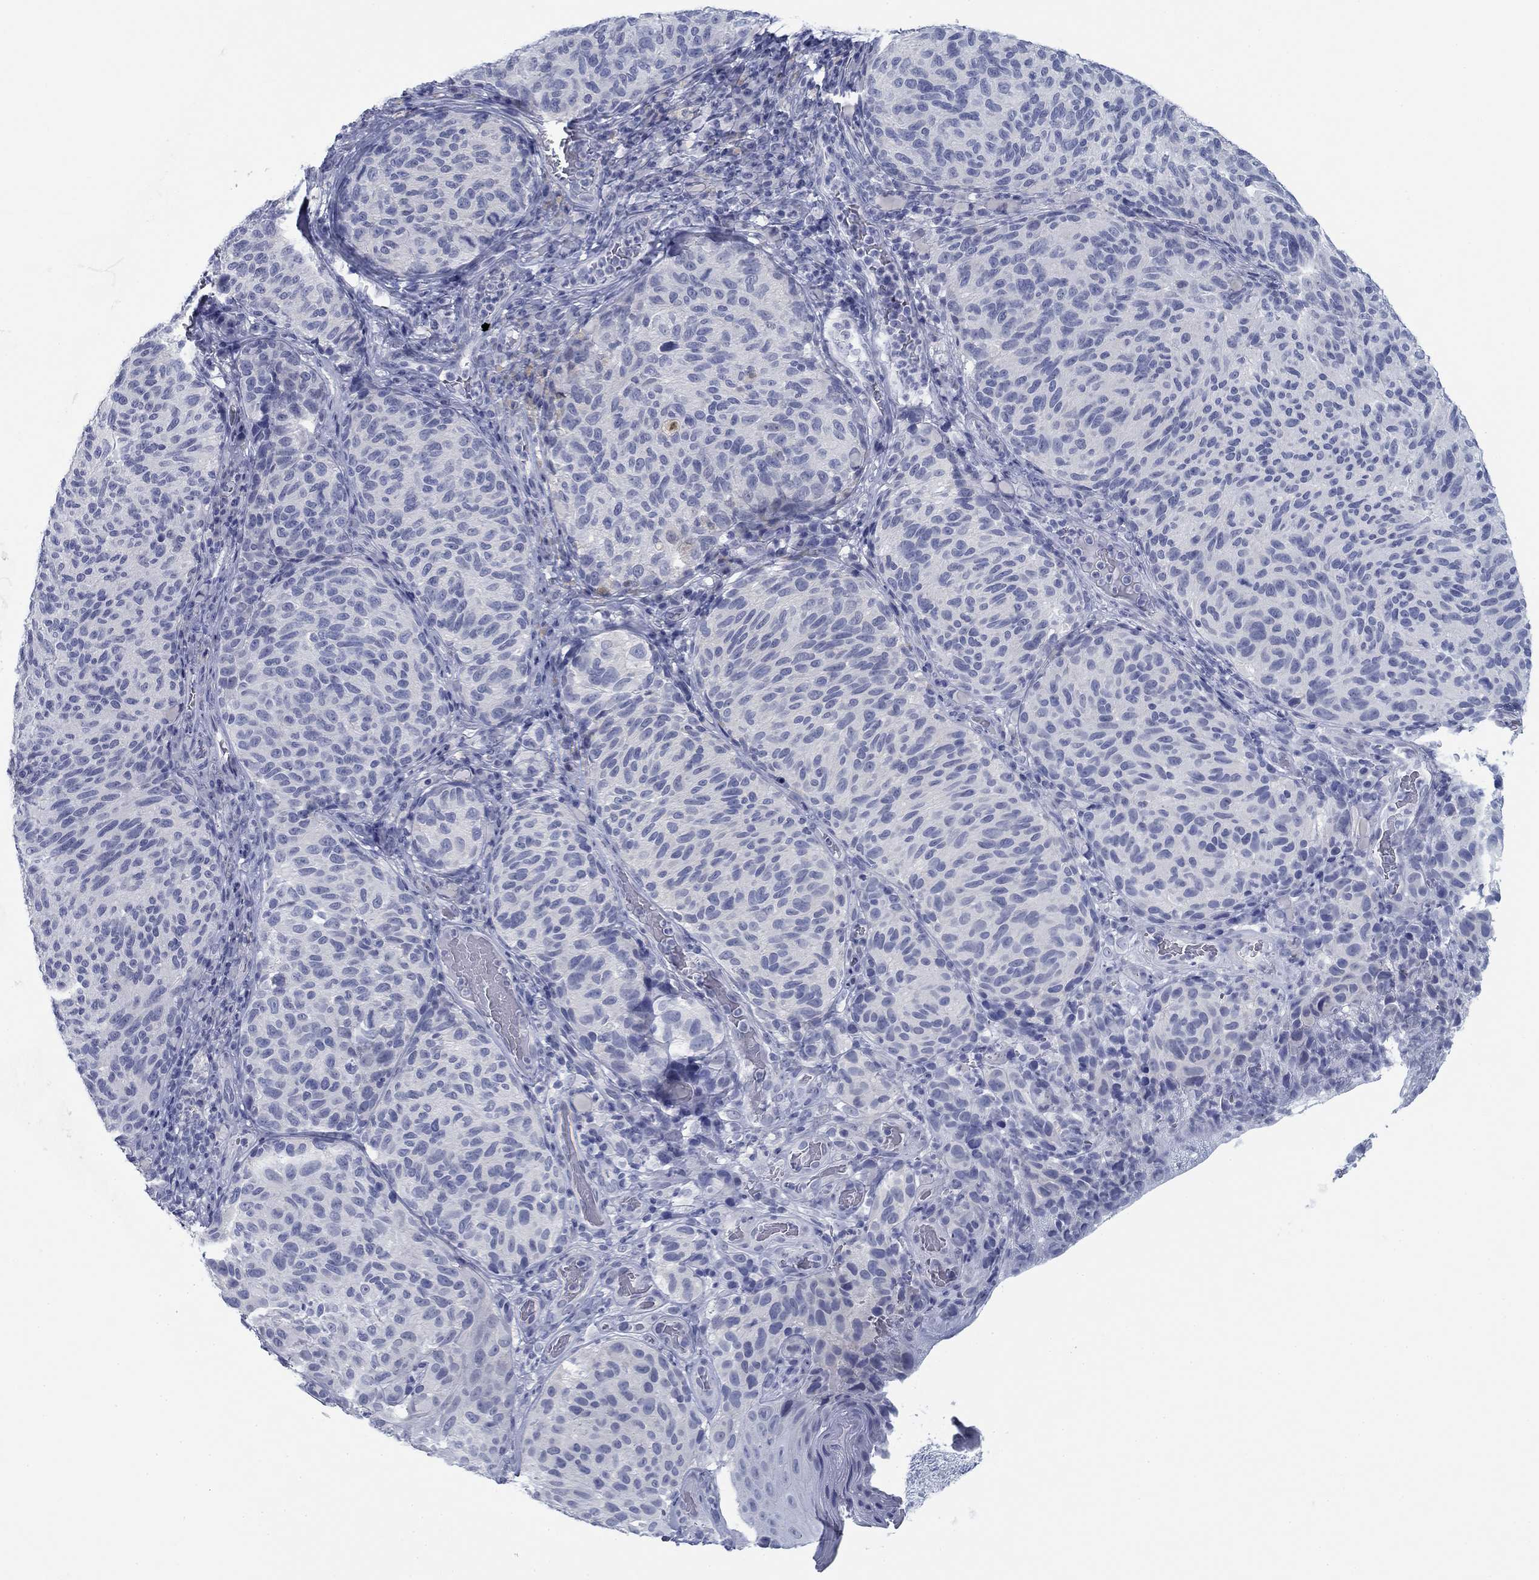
{"staining": {"intensity": "negative", "quantity": "none", "location": "none"}, "tissue": "melanoma", "cell_type": "Tumor cells", "image_type": "cancer", "snomed": [{"axis": "morphology", "description": "Malignant melanoma, NOS"}, {"axis": "topography", "description": "Skin"}], "caption": "Human malignant melanoma stained for a protein using immunohistochemistry (IHC) demonstrates no expression in tumor cells.", "gene": "DNAL1", "patient": {"sex": "female", "age": 73}}